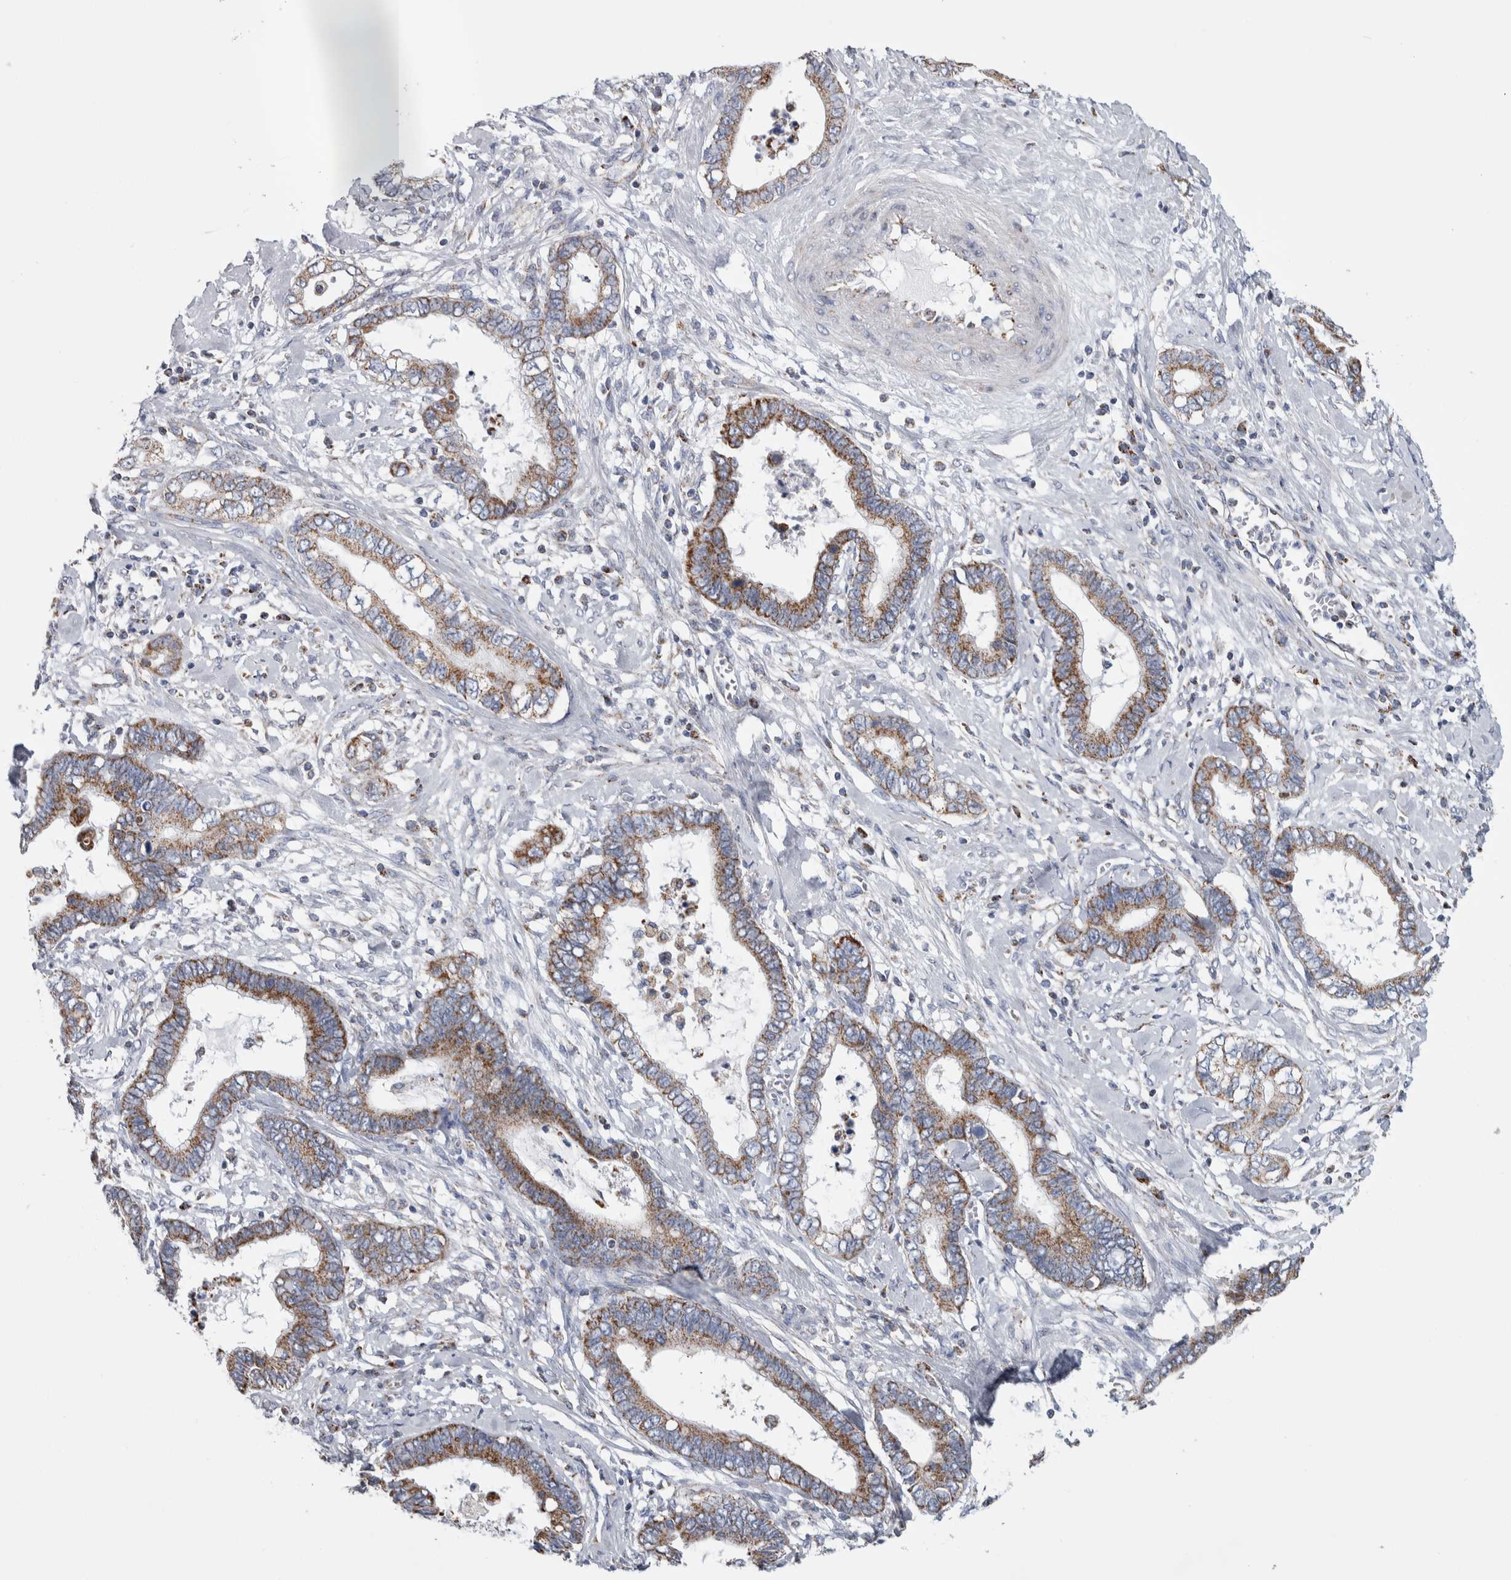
{"staining": {"intensity": "moderate", "quantity": ">75%", "location": "cytoplasmic/membranous"}, "tissue": "cervical cancer", "cell_type": "Tumor cells", "image_type": "cancer", "snomed": [{"axis": "morphology", "description": "Adenocarcinoma, NOS"}, {"axis": "topography", "description": "Cervix"}], "caption": "Cervical cancer (adenocarcinoma) was stained to show a protein in brown. There is medium levels of moderate cytoplasmic/membranous expression in approximately >75% of tumor cells.", "gene": "ETFA", "patient": {"sex": "female", "age": 44}}